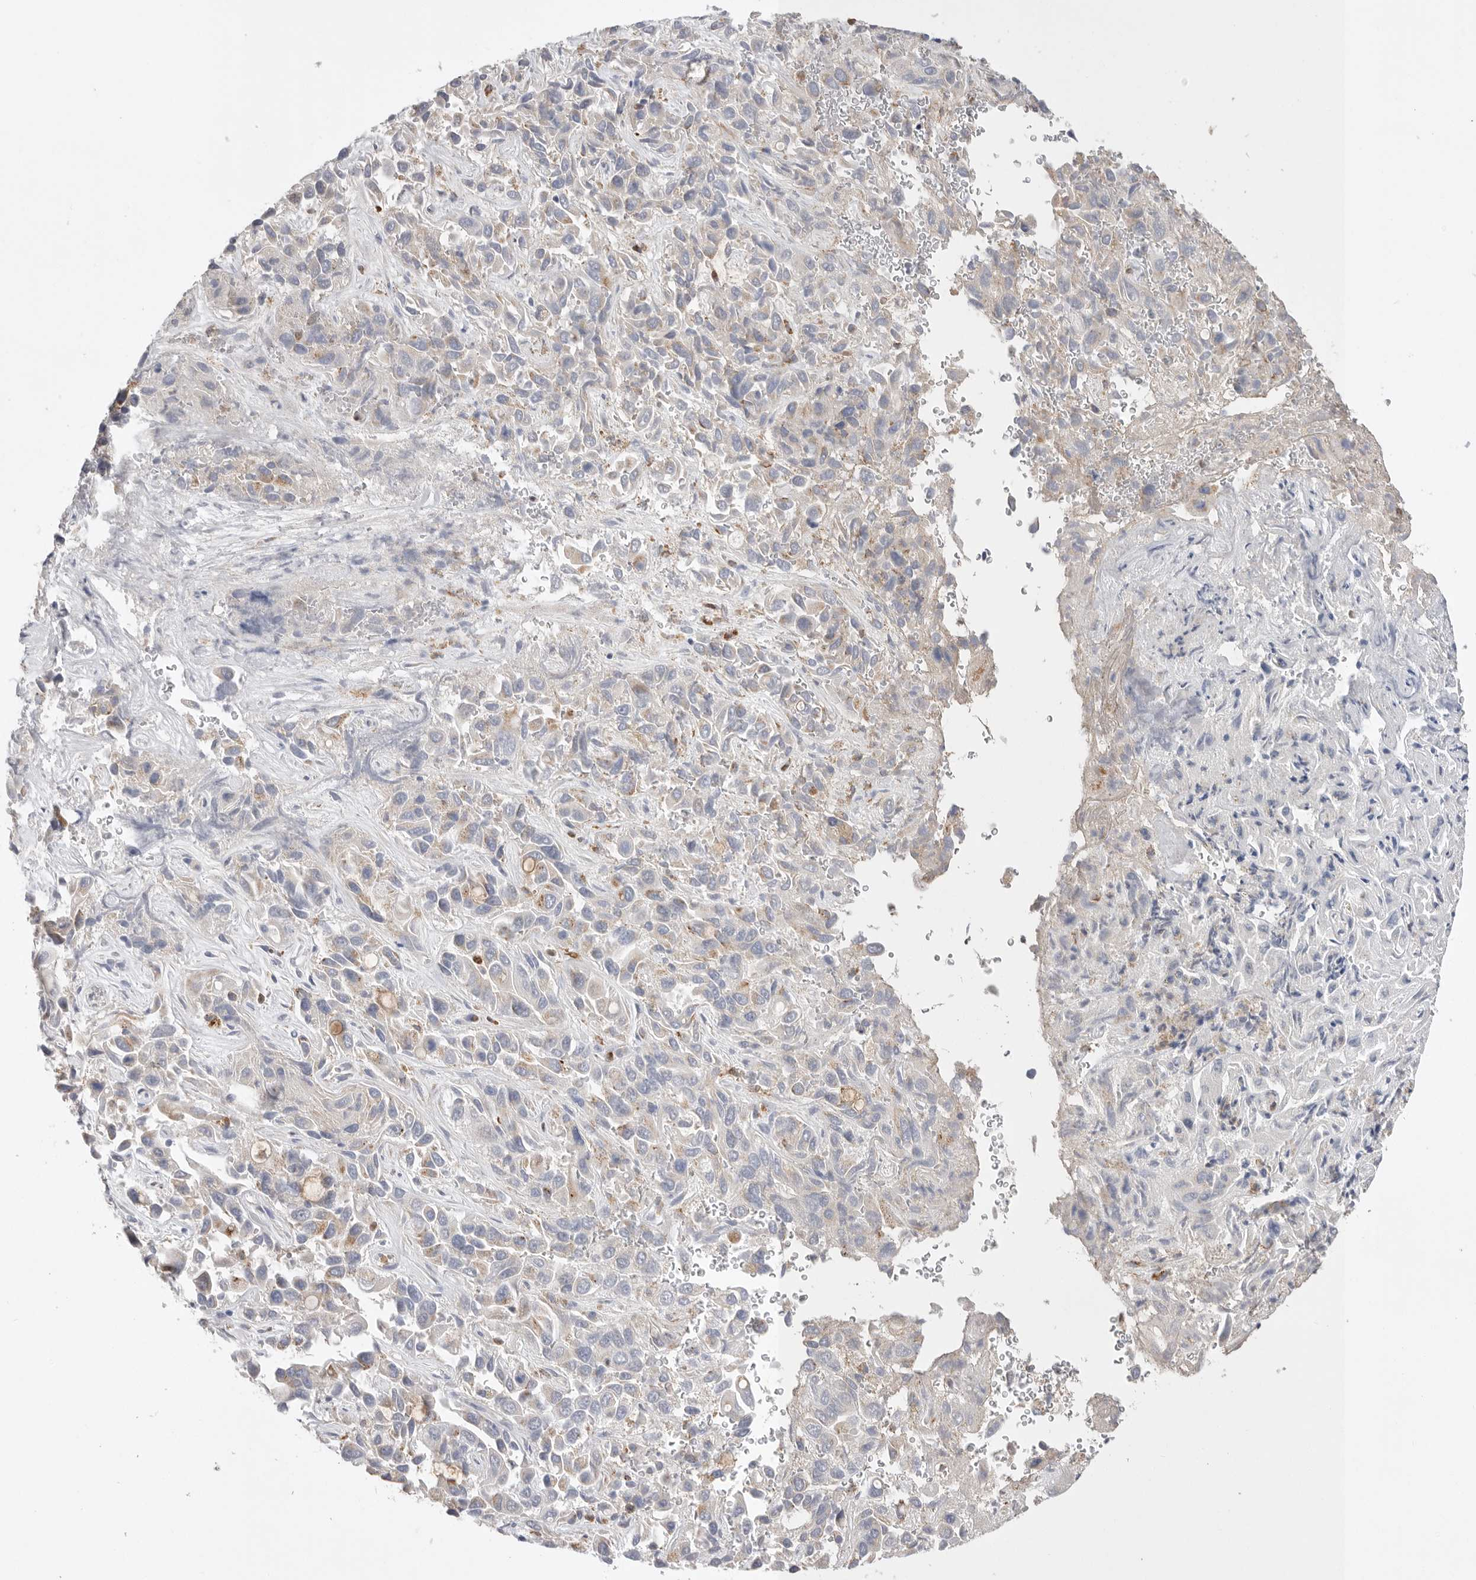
{"staining": {"intensity": "weak", "quantity": "<25%", "location": "cytoplasmic/membranous"}, "tissue": "liver cancer", "cell_type": "Tumor cells", "image_type": "cancer", "snomed": [{"axis": "morphology", "description": "Cholangiocarcinoma"}, {"axis": "topography", "description": "Liver"}], "caption": "Tumor cells show no significant expression in cholangiocarcinoma (liver).", "gene": "CCDC126", "patient": {"sex": "female", "age": 52}}